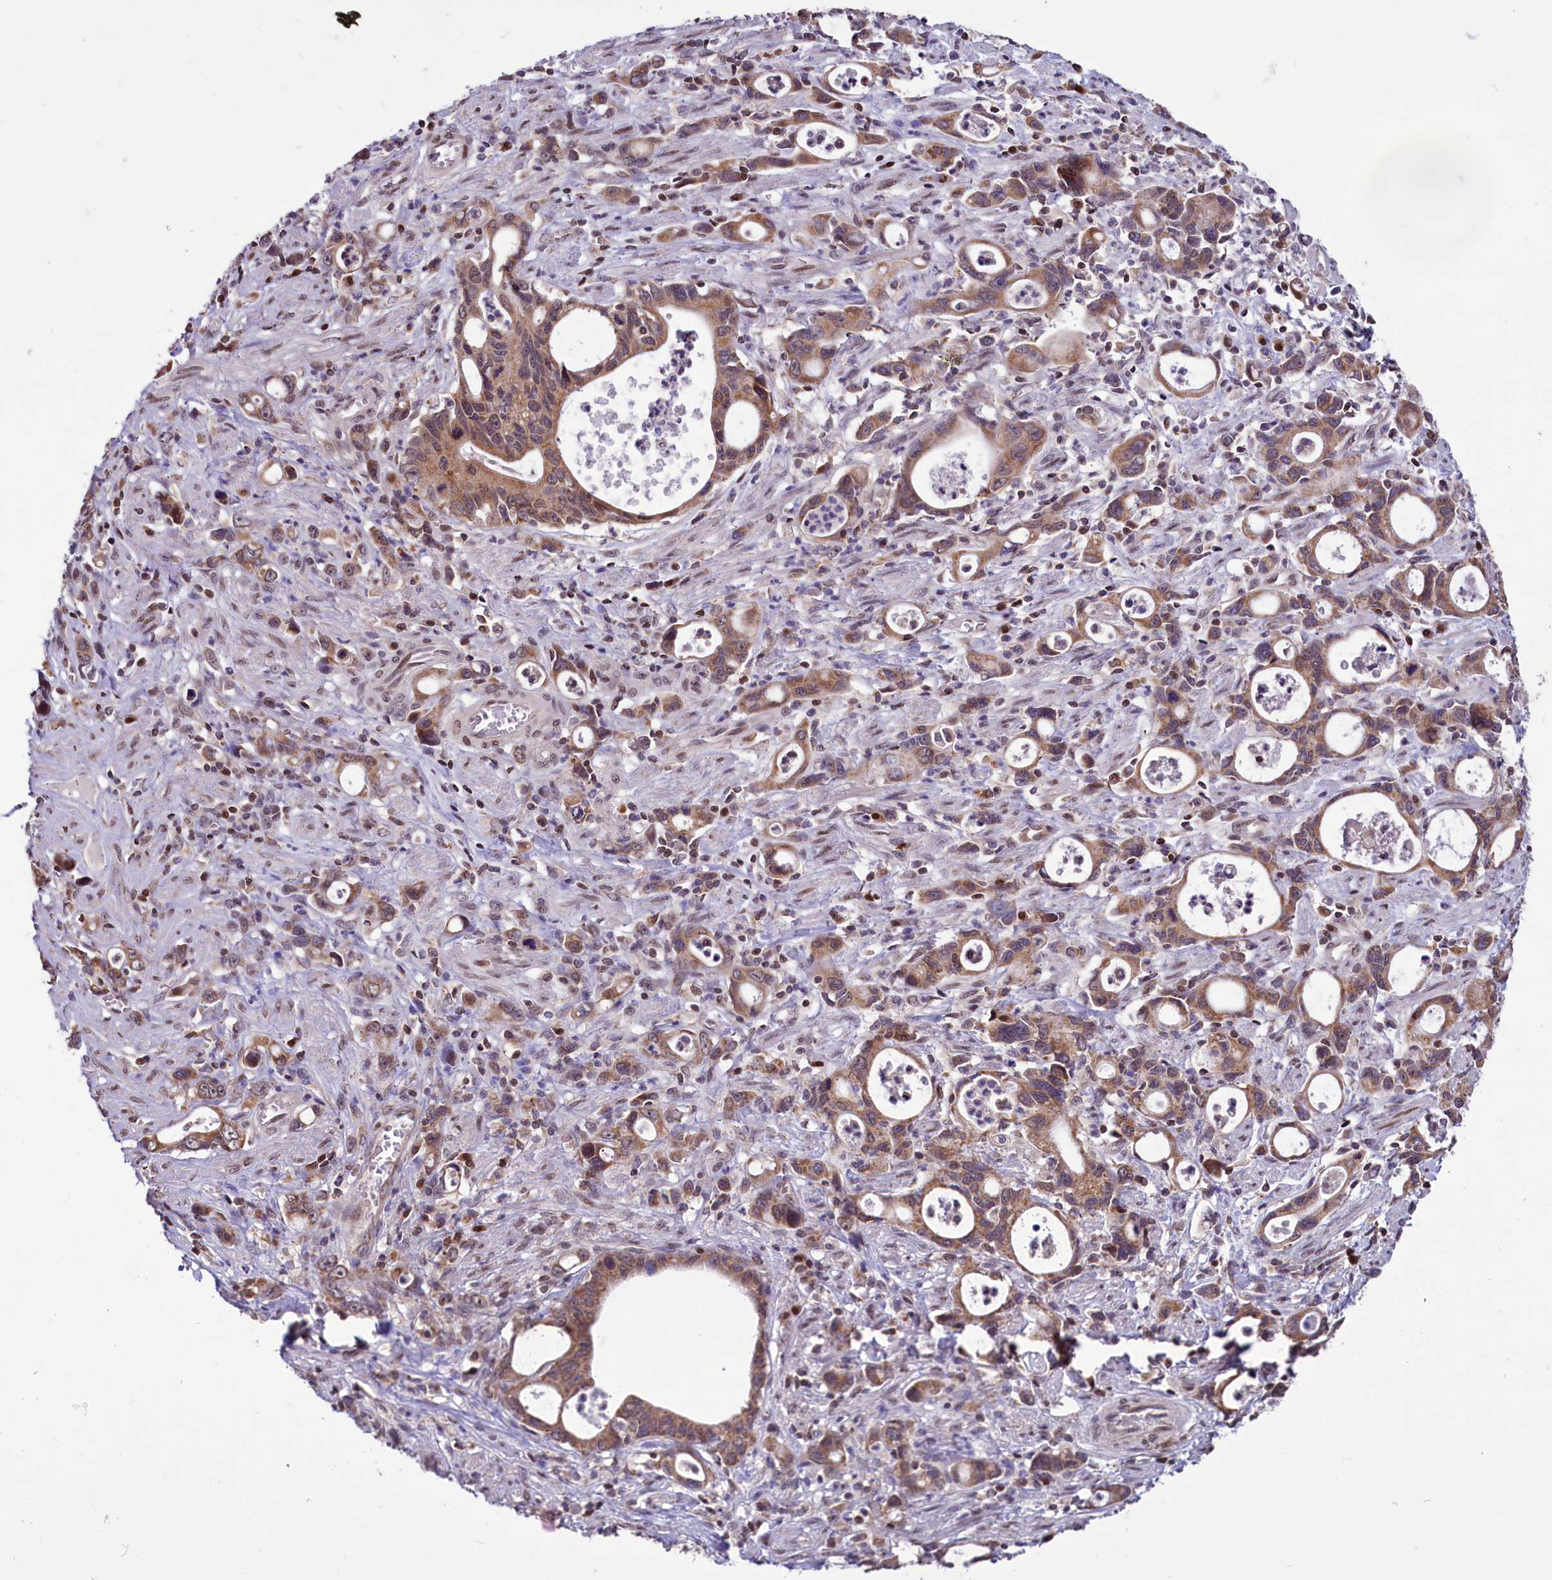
{"staining": {"intensity": "moderate", "quantity": ">75%", "location": "cytoplasmic/membranous"}, "tissue": "stomach cancer", "cell_type": "Tumor cells", "image_type": "cancer", "snomed": [{"axis": "morphology", "description": "Adenocarcinoma, NOS"}, {"axis": "topography", "description": "Stomach, lower"}], "caption": "A high-resolution image shows immunohistochemistry (IHC) staining of stomach adenocarcinoma, which reveals moderate cytoplasmic/membranous staining in approximately >75% of tumor cells.", "gene": "PHC3", "patient": {"sex": "female", "age": 43}}